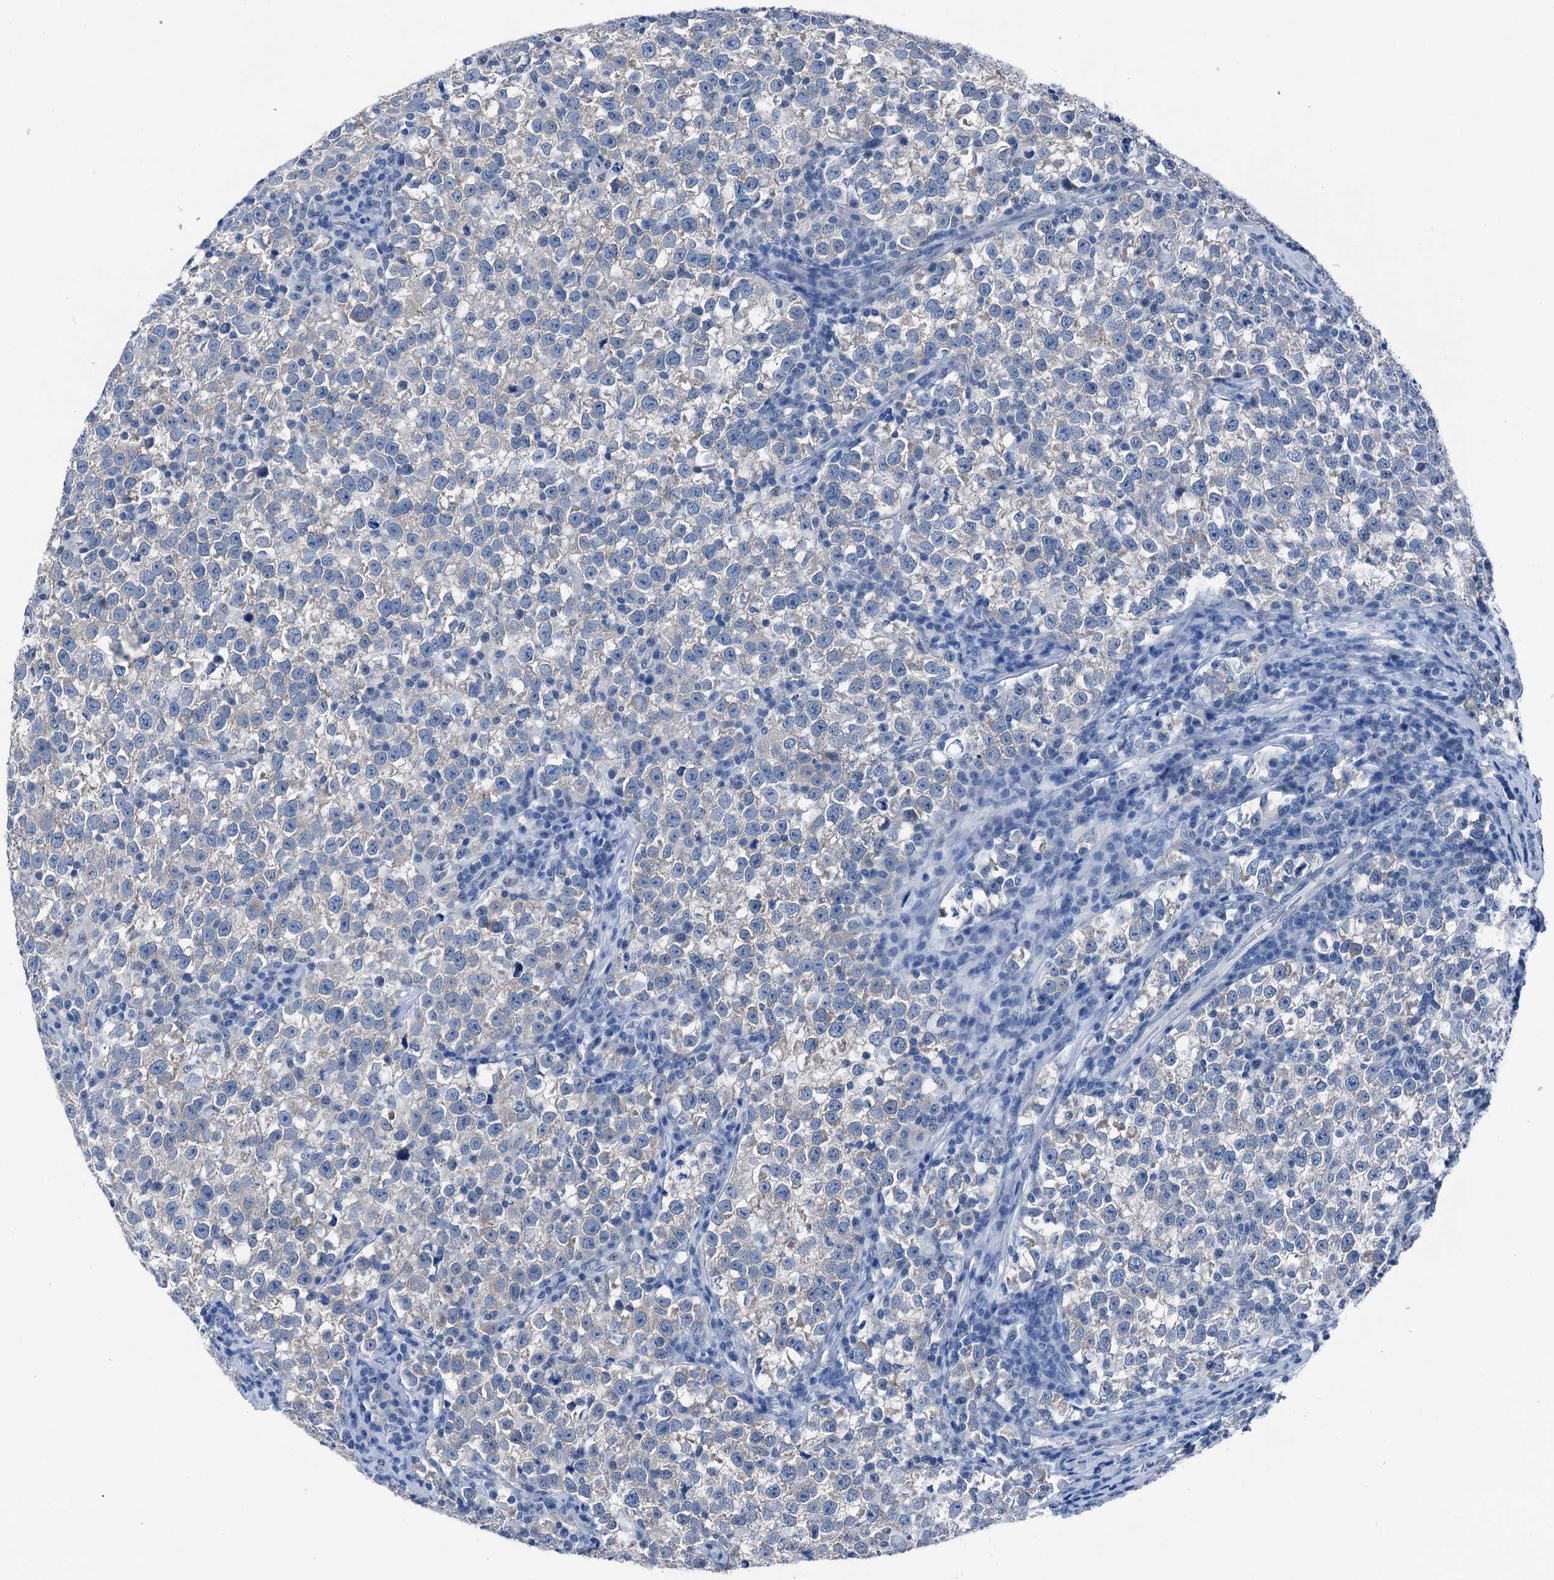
{"staining": {"intensity": "negative", "quantity": "none", "location": "none"}, "tissue": "testis cancer", "cell_type": "Tumor cells", "image_type": "cancer", "snomed": [{"axis": "morphology", "description": "Normal tissue, NOS"}, {"axis": "morphology", "description": "Seminoma, NOS"}, {"axis": "topography", "description": "Testis"}], "caption": "The image reveals no significant staining in tumor cells of seminoma (testis). The staining was performed using DAB (3,3'-diaminobenzidine) to visualize the protein expression in brown, while the nuclei were stained in blue with hematoxylin (Magnification: 20x).", "gene": "CBLN3", "patient": {"sex": "male", "age": 43}}